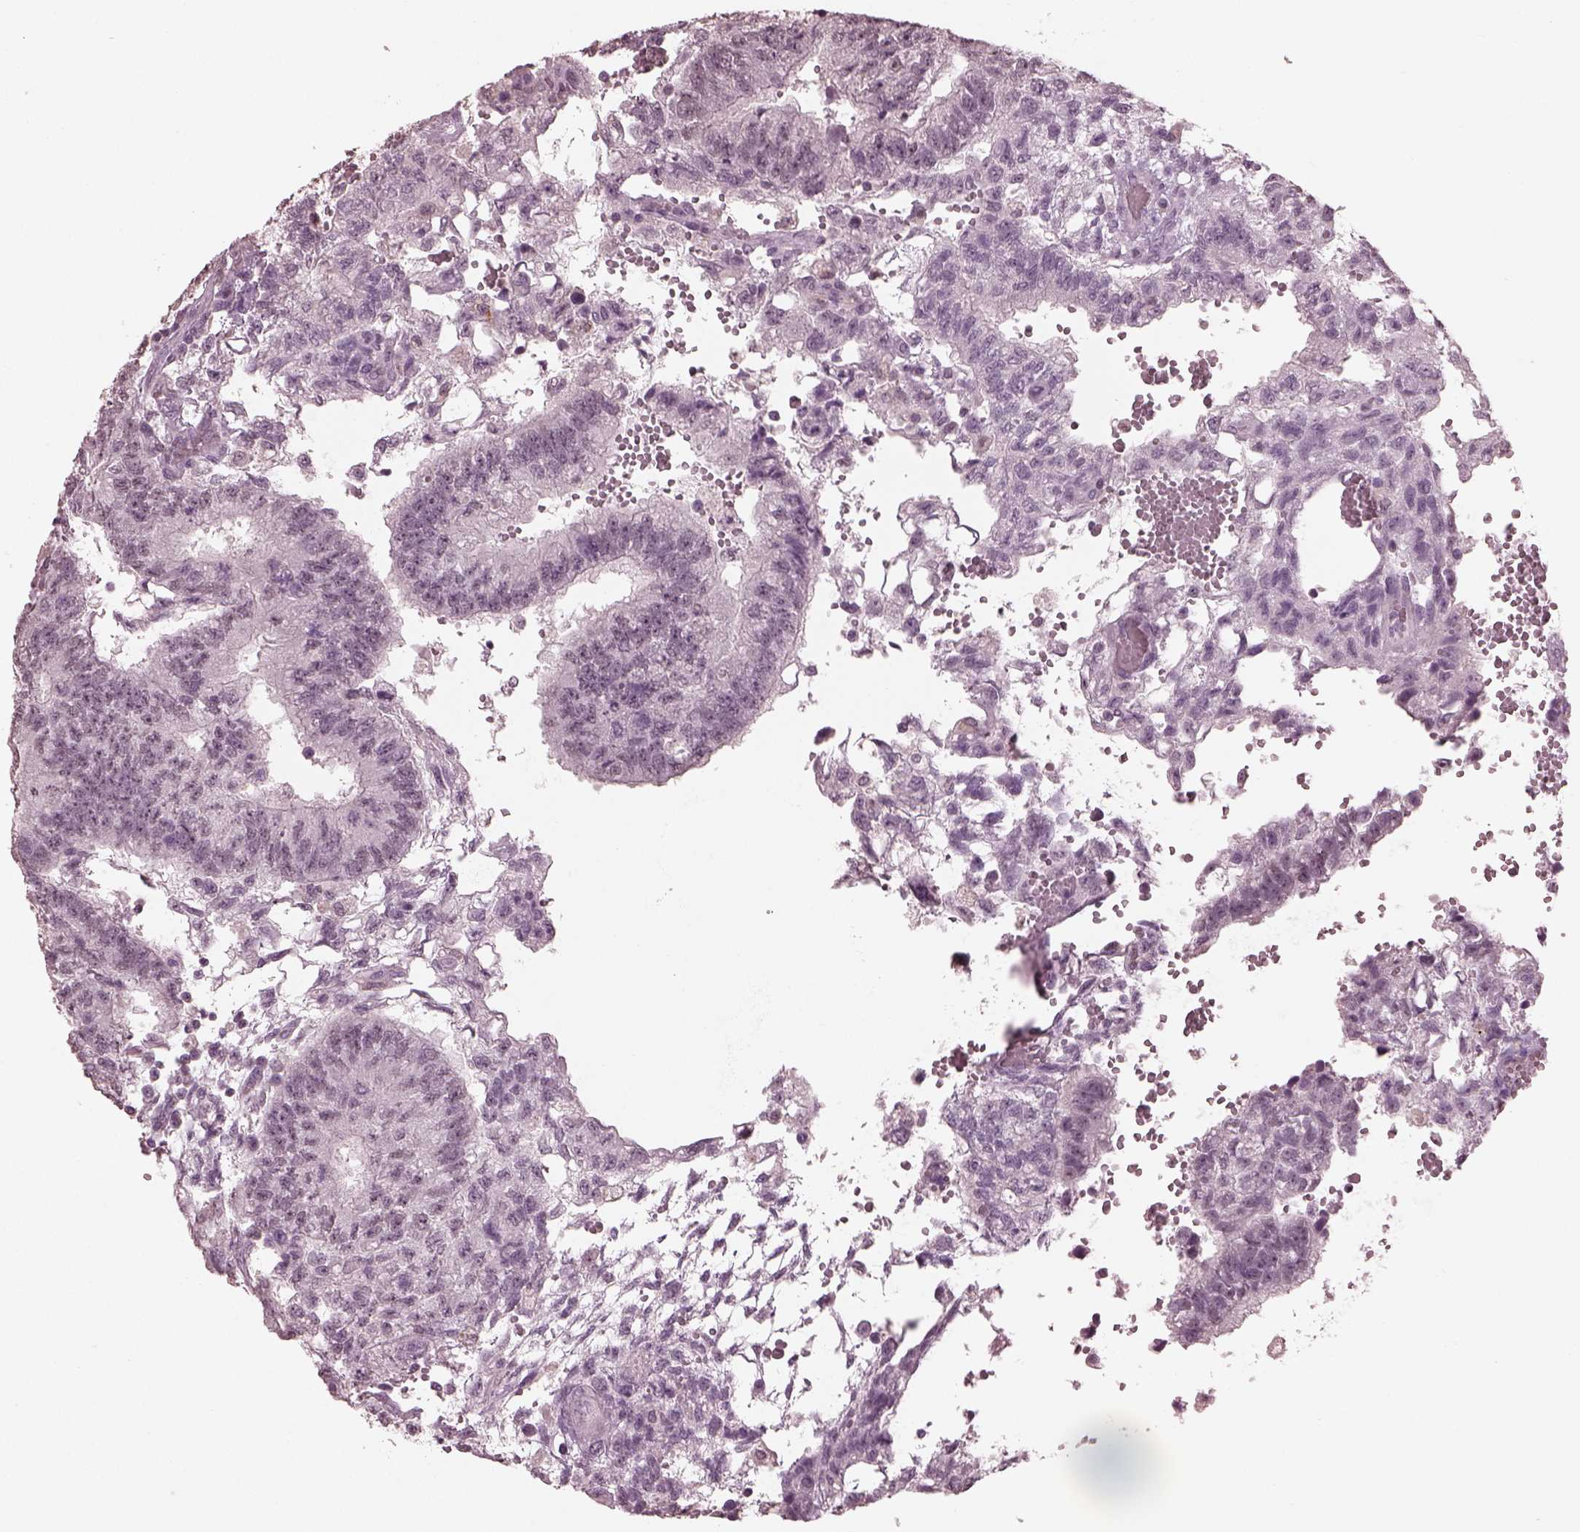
{"staining": {"intensity": "negative", "quantity": "none", "location": "none"}, "tissue": "testis cancer", "cell_type": "Tumor cells", "image_type": "cancer", "snomed": [{"axis": "morphology", "description": "Carcinoma, Embryonal, NOS"}, {"axis": "topography", "description": "Testis"}], "caption": "This is an IHC micrograph of testis cancer (embryonal carcinoma). There is no staining in tumor cells.", "gene": "TSKS", "patient": {"sex": "male", "age": 32}}